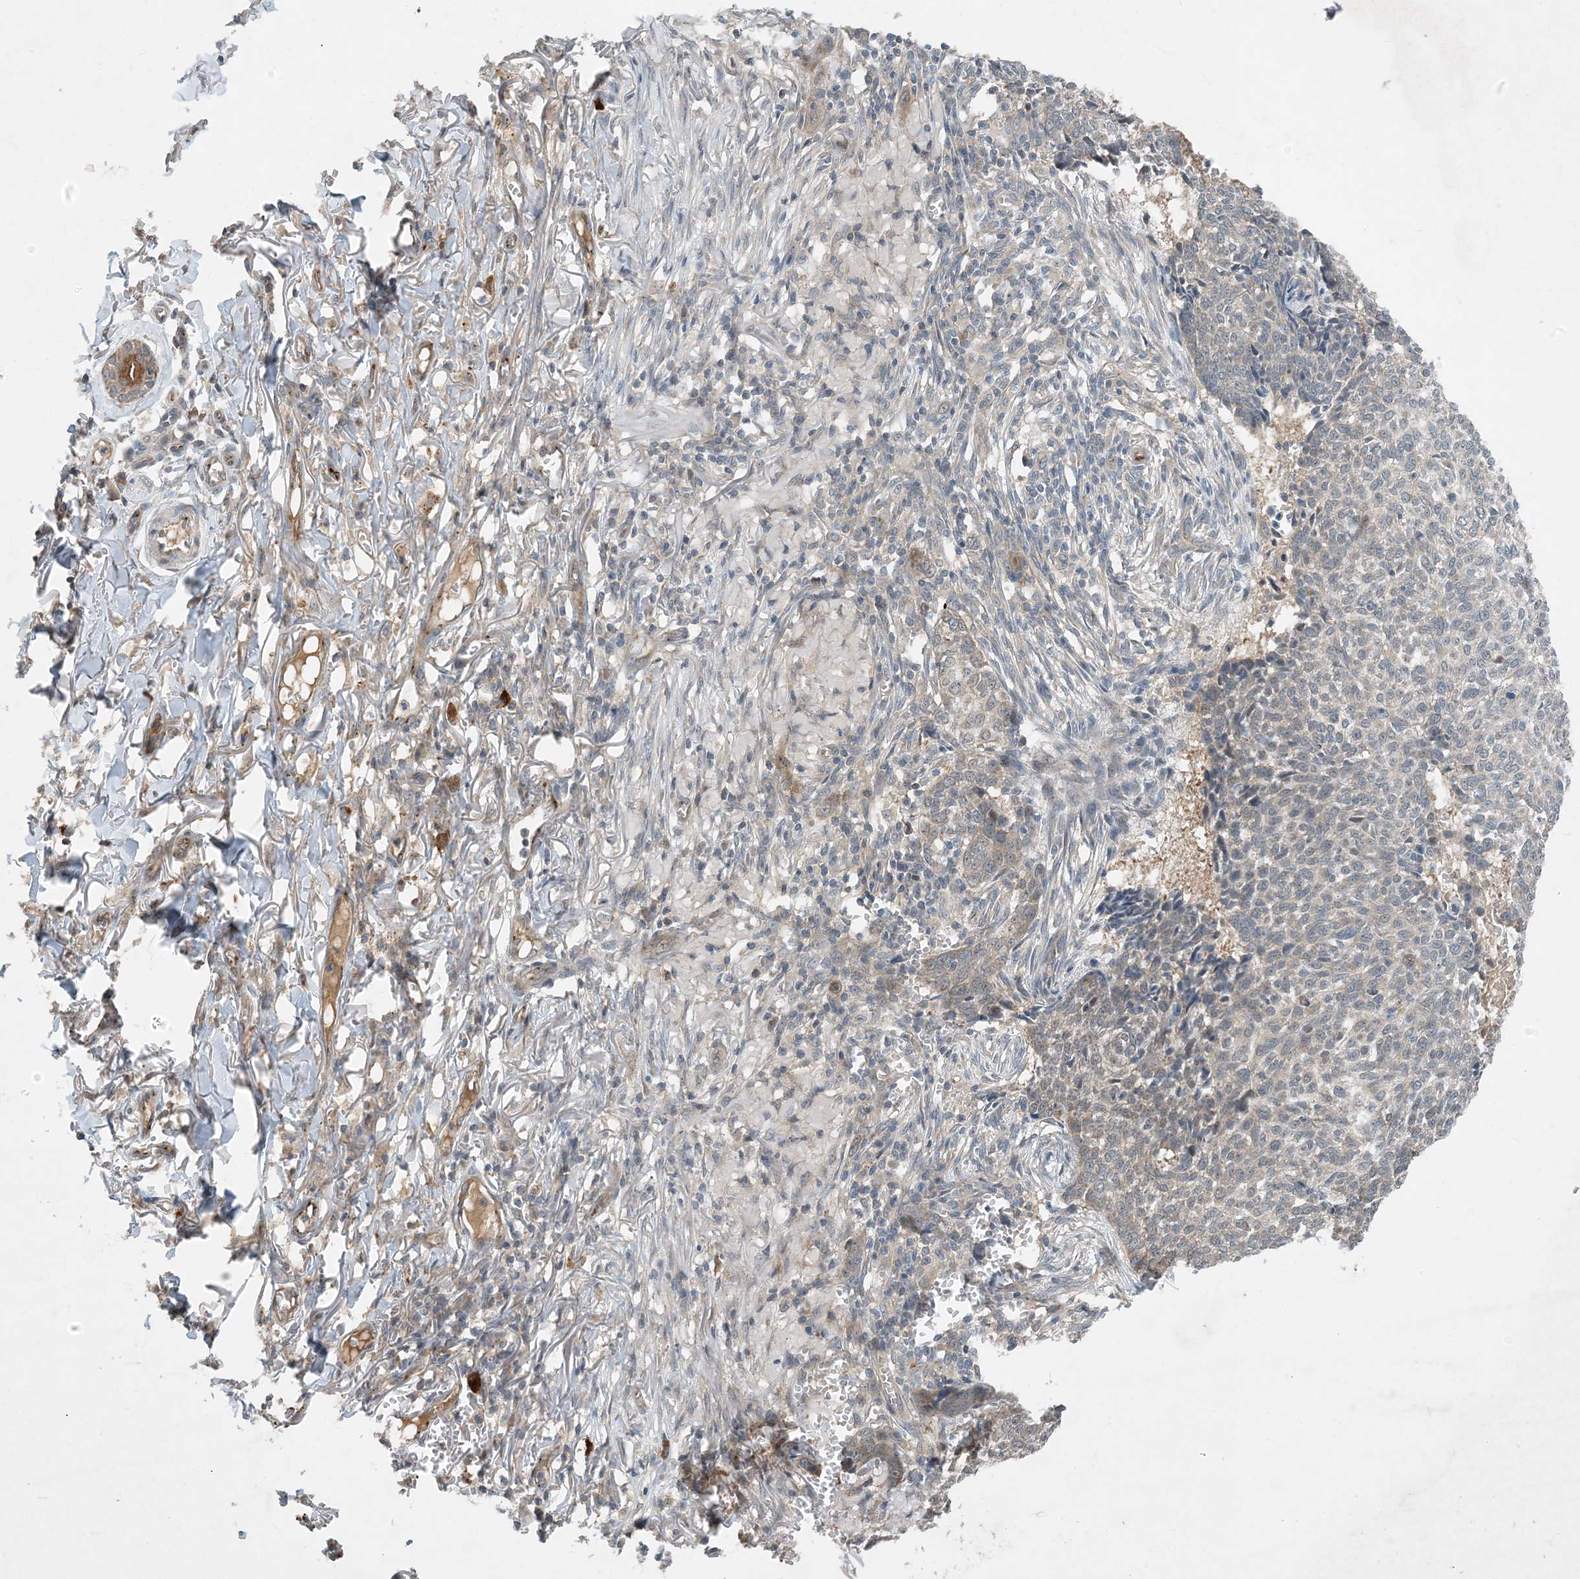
{"staining": {"intensity": "weak", "quantity": "<25%", "location": "cytoplasmic/membranous"}, "tissue": "skin cancer", "cell_type": "Tumor cells", "image_type": "cancer", "snomed": [{"axis": "morphology", "description": "Basal cell carcinoma"}, {"axis": "topography", "description": "Skin"}], "caption": "High magnification brightfield microscopy of basal cell carcinoma (skin) stained with DAB (brown) and counterstained with hematoxylin (blue): tumor cells show no significant positivity.", "gene": "TINAG", "patient": {"sex": "male", "age": 85}}